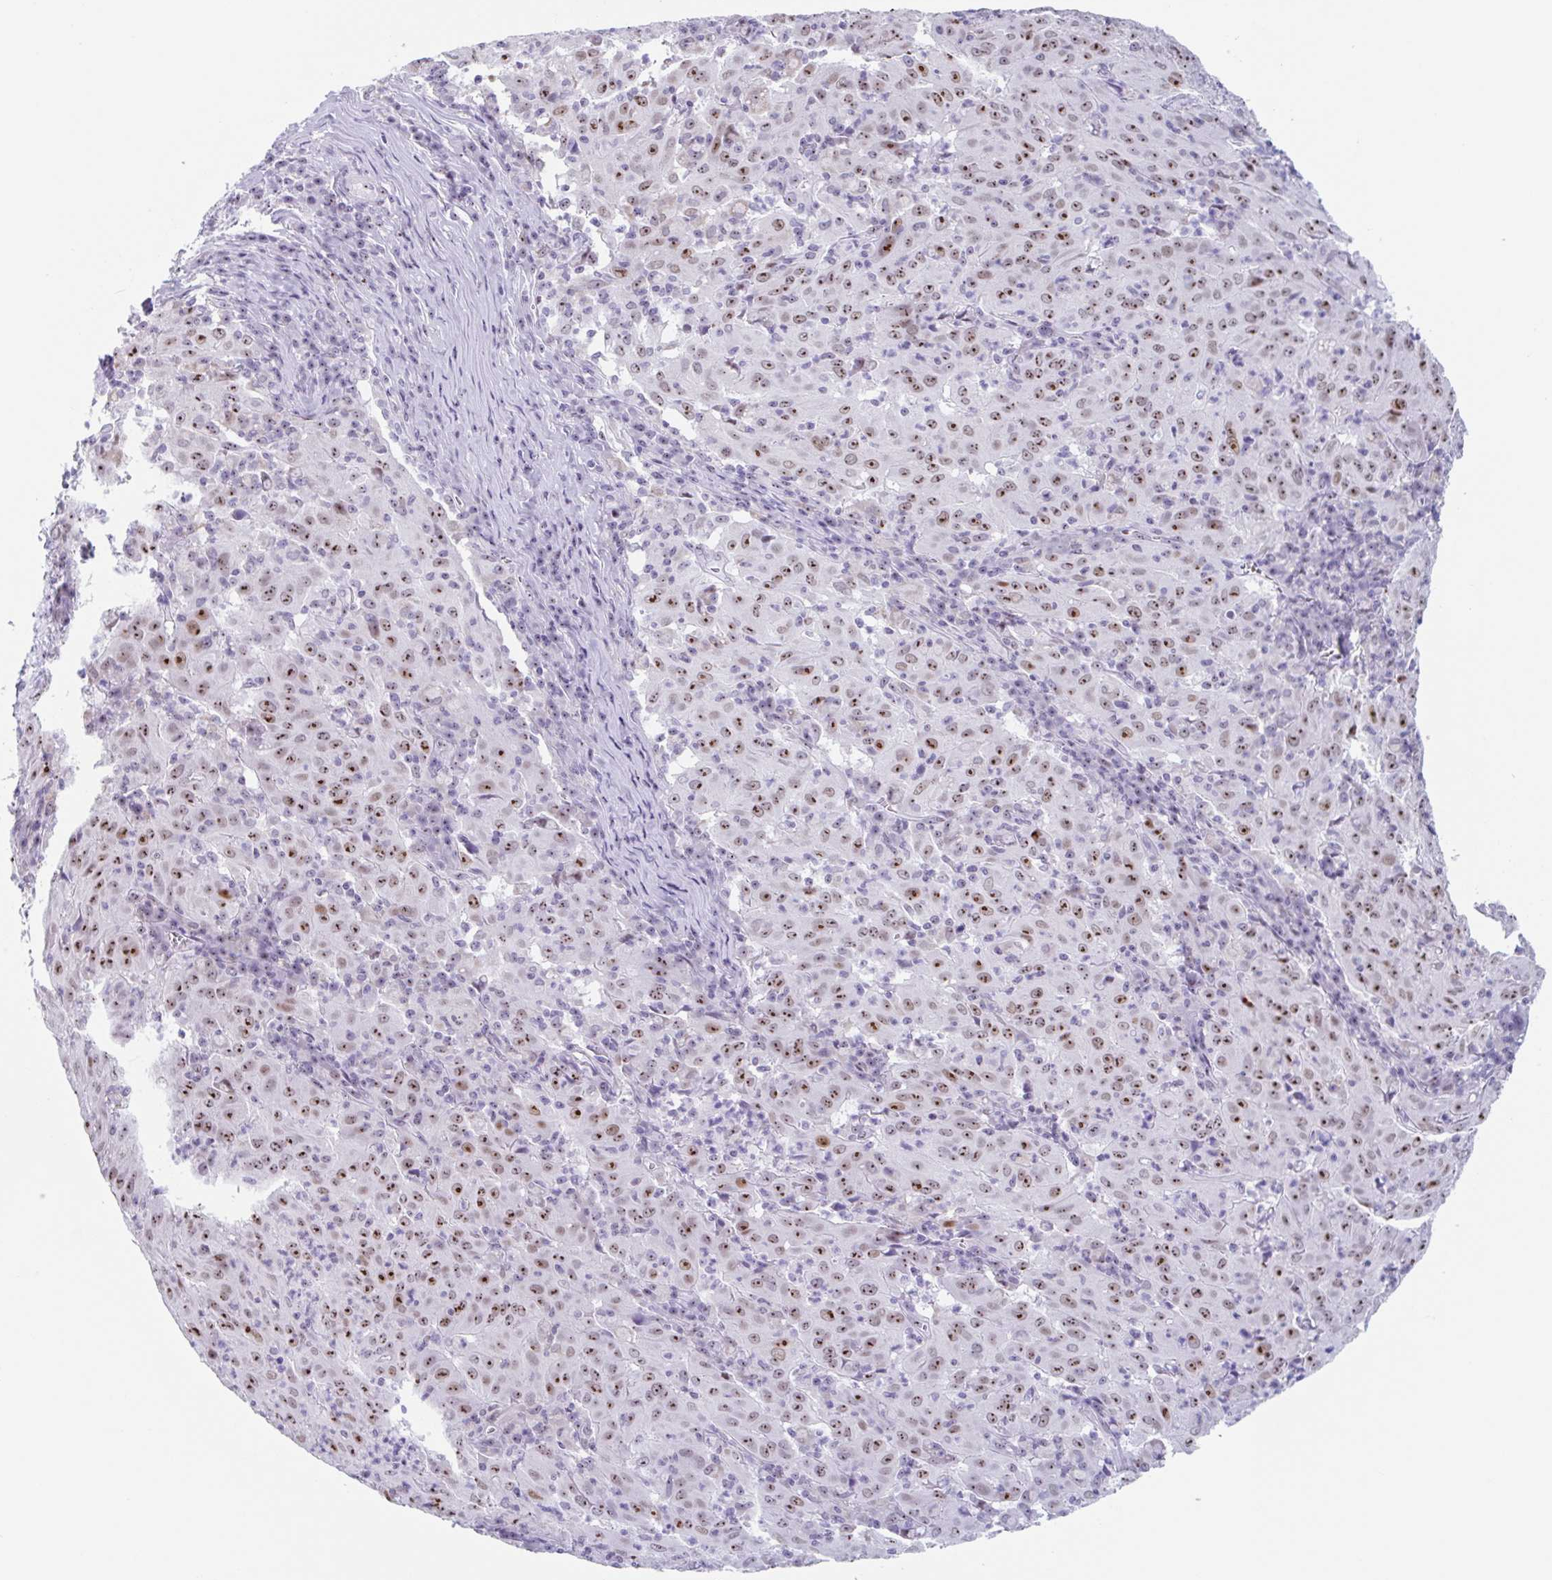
{"staining": {"intensity": "moderate", "quantity": ">75%", "location": "nuclear"}, "tissue": "pancreatic cancer", "cell_type": "Tumor cells", "image_type": "cancer", "snomed": [{"axis": "morphology", "description": "Adenocarcinoma, NOS"}, {"axis": "topography", "description": "Pancreas"}], "caption": "IHC of pancreatic cancer (adenocarcinoma) displays medium levels of moderate nuclear staining in approximately >75% of tumor cells. (brown staining indicates protein expression, while blue staining denotes nuclei).", "gene": "LENG9", "patient": {"sex": "male", "age": 63}}